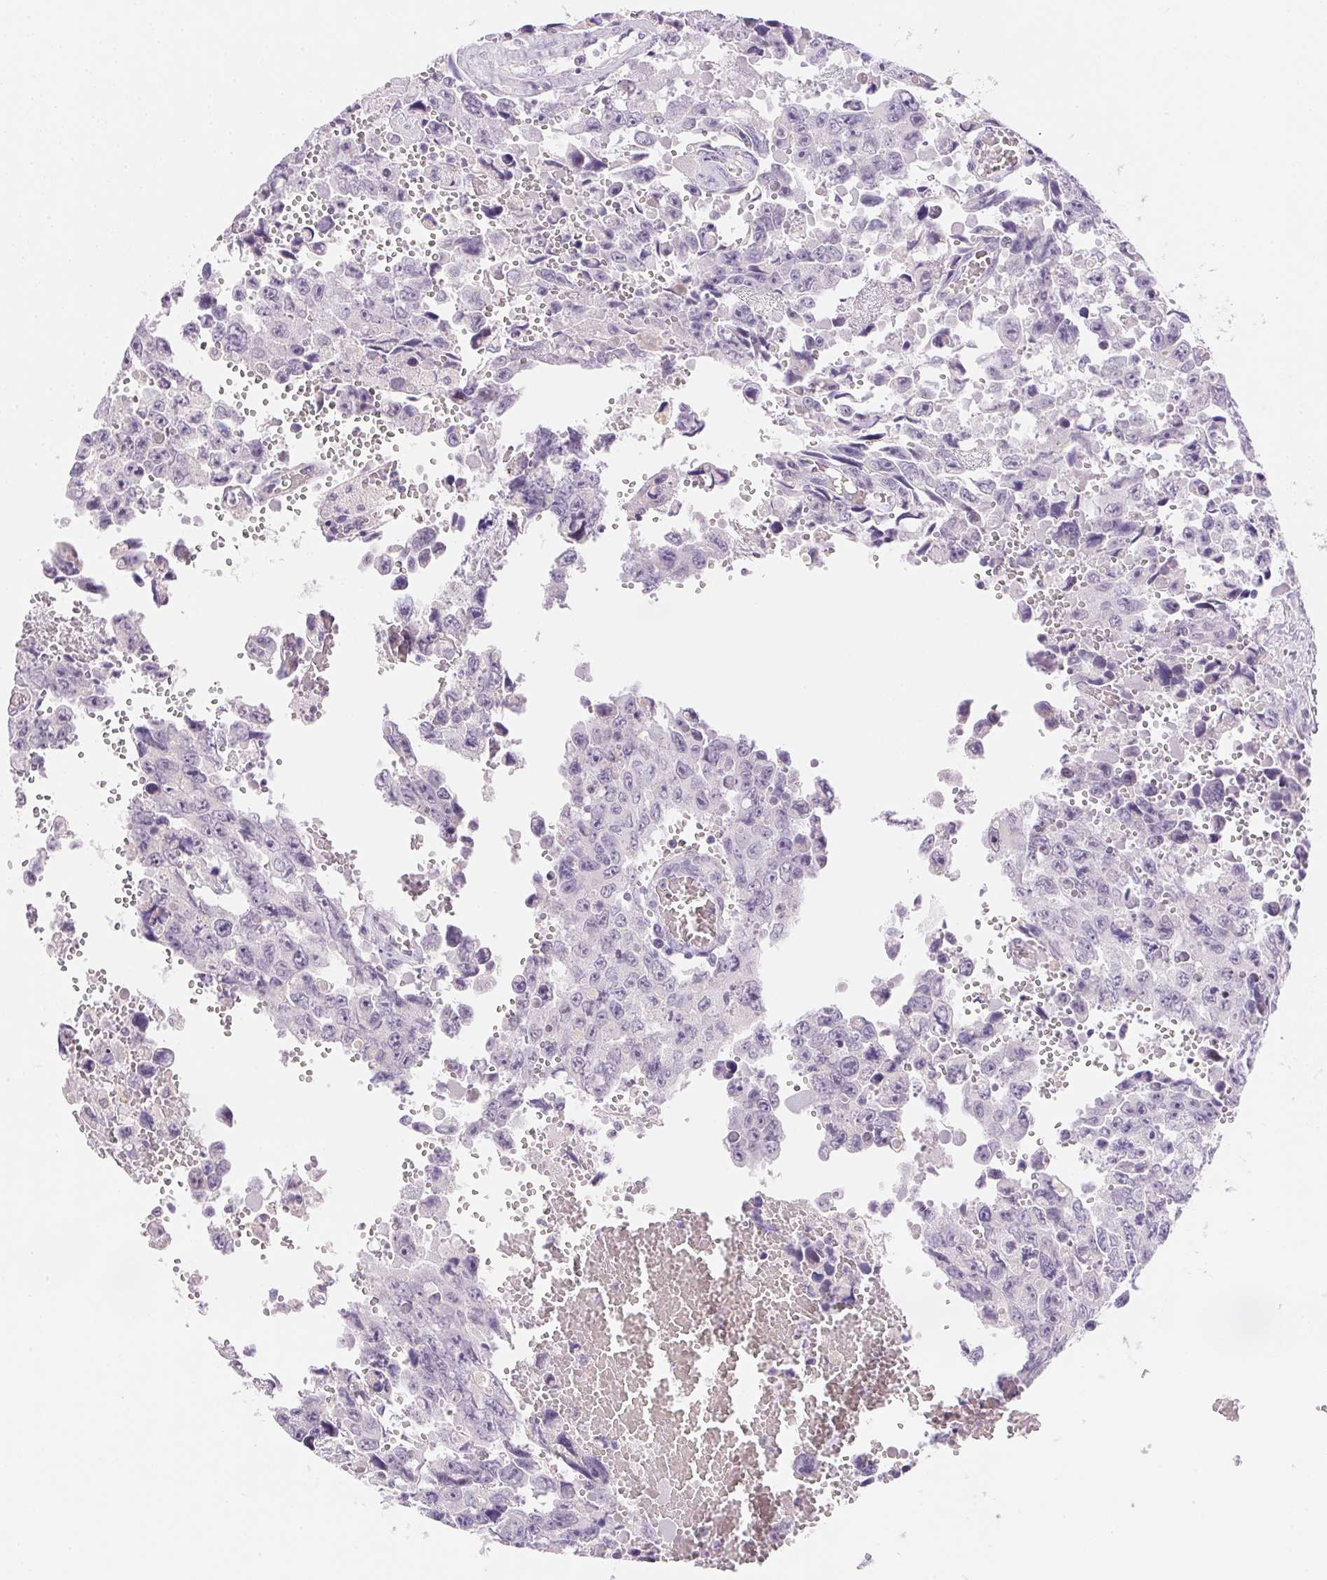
{"staining": {"intensity": "negative", "quantity": "none", "location": "none"}, "tissue": "testis cancer", "cell_type": "Tumor cells", "image_type": "cancer", "snomed": [{"axis": "morphology", "description": "Seminoma, NOS"}, {"axis": "topography", "description": "Testis"}], "caption": "DAB (3,3'-diaminobenzidine) immunohistochemical staining of testis cancer exhibits no significant expression in tumor cells. Brightfield microscopy of immunohistochemistry (IHC) stained with DAB (brown) and hematoxylin (blue), captured at high magnification.", "gene": "TEKT1", "patient": {"sex": "male", "age": 26}}